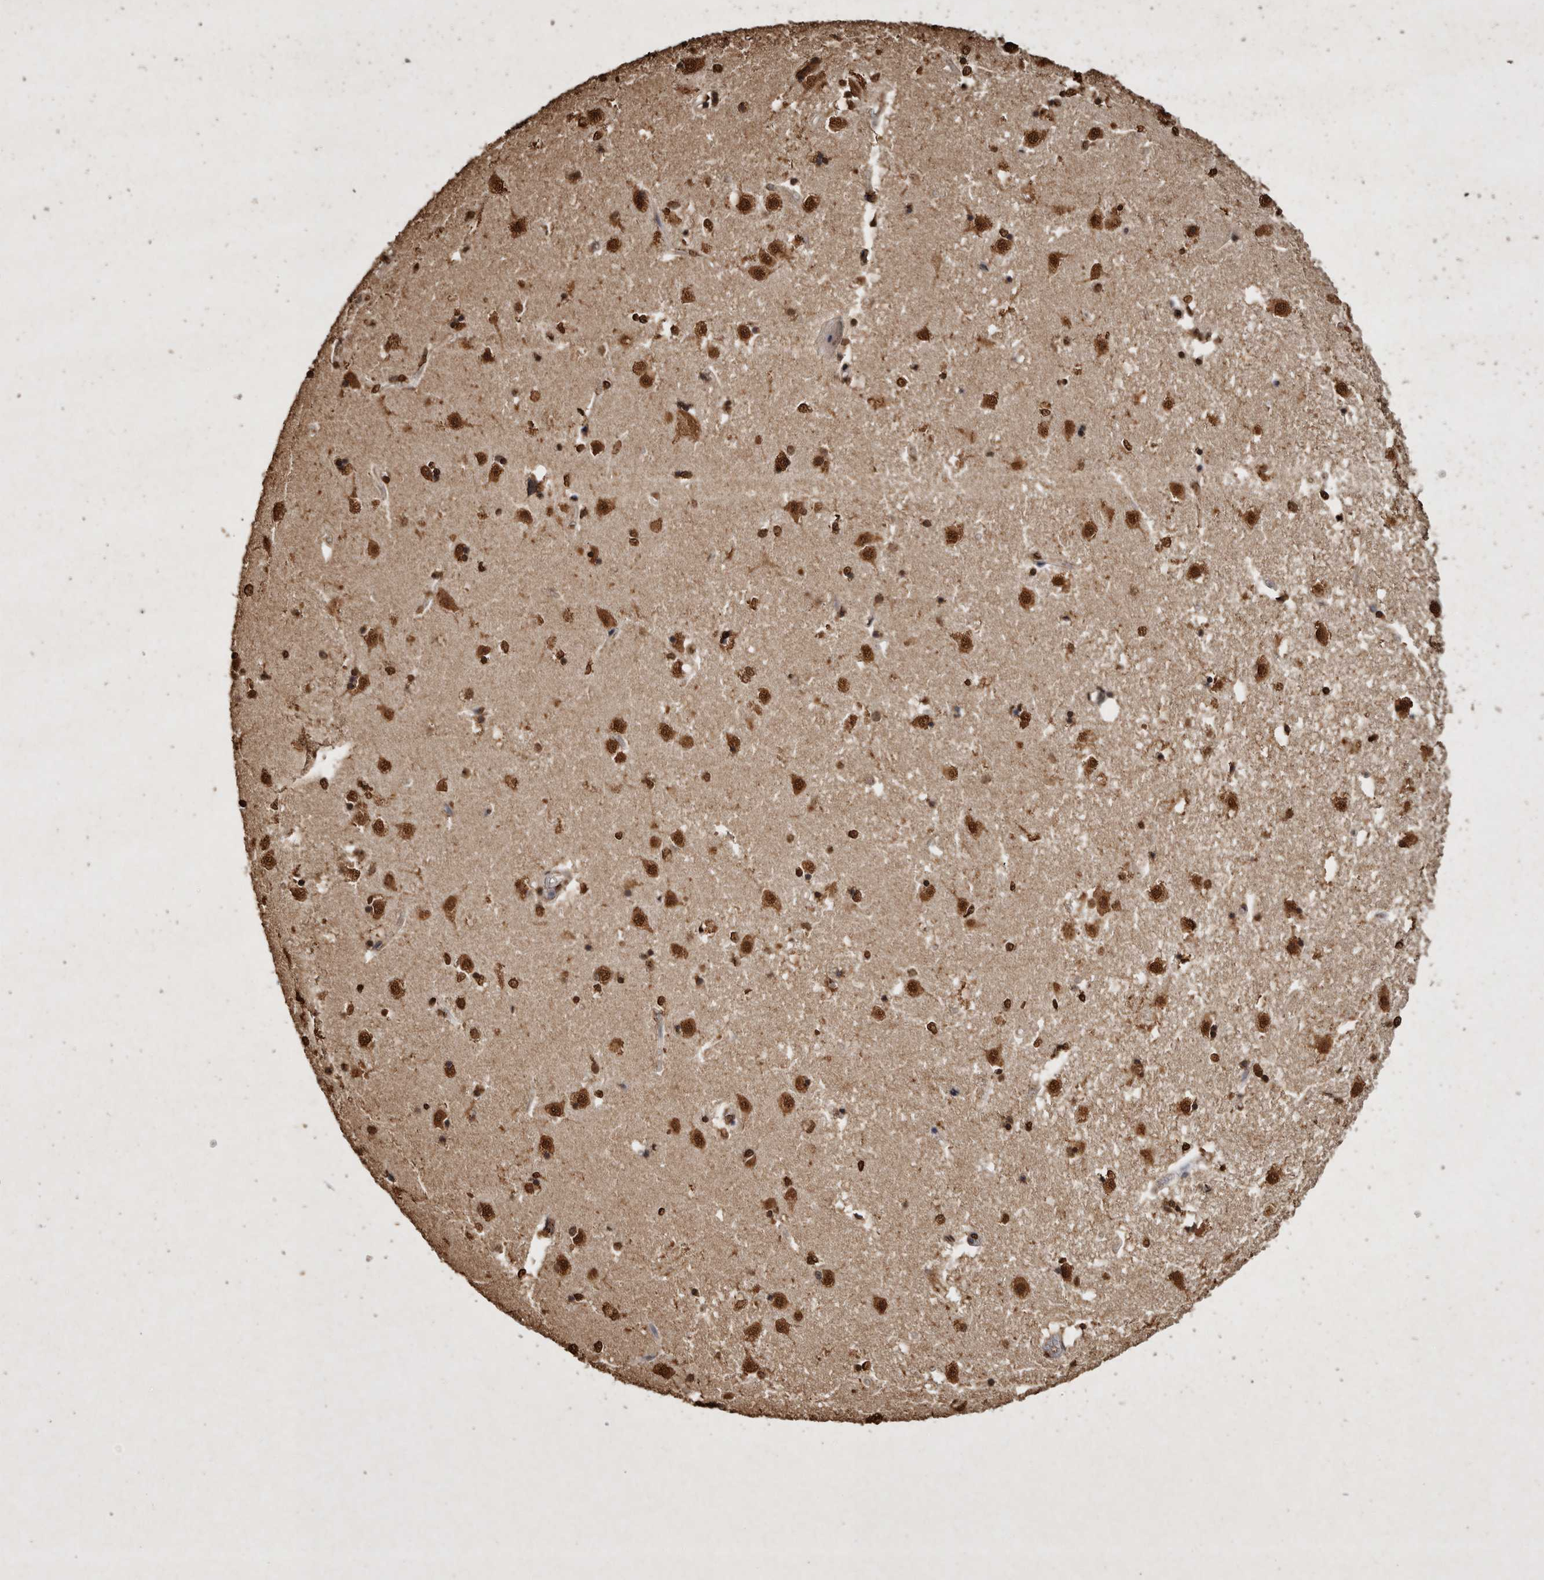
{"staining": {"intensity": "strong", "quantity": ">75%", "location": "nuclear"}, "tissue": "caudate", "cell_type": "Glial cells", "image_type": "normal", "snomed": [{"axis": "morphology", "description": "Normal tissue, NOS"}, {"axis": "topography", "description": "Lateral ventricle wall"}], "caption": "Immunohistochemical staining of benign caudate exhibits >75% levels of strong nuclear protein expression in approximately >75% of glial cells.", "gene": "FSTL3", "patient": {"sex": "male", "age": 45}}